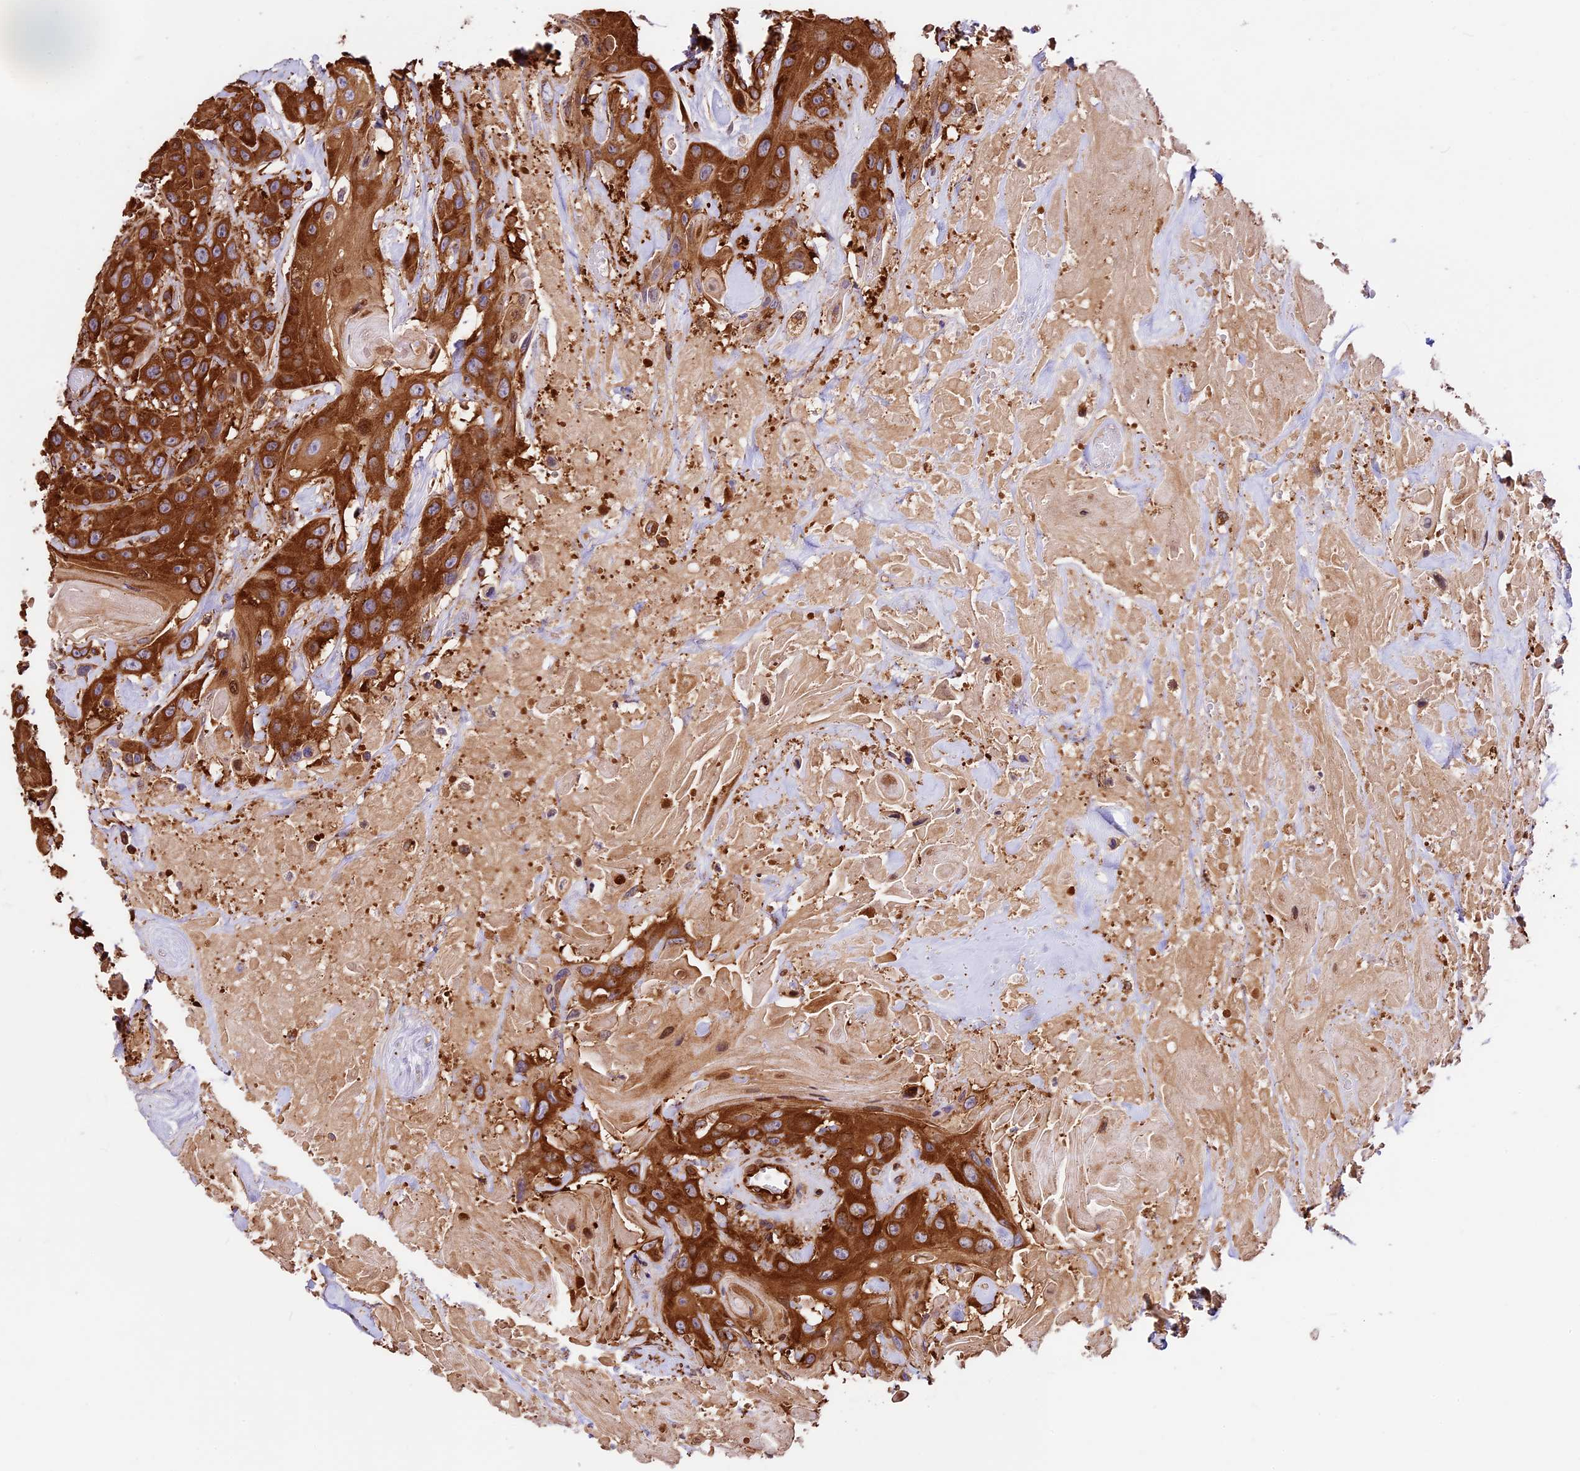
{"staining": {"intensity": "strong", "quantity": ">75%", "location": "cytoplasmic/membranous"}, "tissue": "head and neck cancer", "cell_type": "Tumor cells", "image_type": "cancer", "snomed": [{"axis": "morphology", "description": "Squamous cell carcinoma, NOS"}, {"axis": "topography", "description": "Head-Neck"}], "caption": "Immunohistochemistry (IHC) (DAB (3,3'-diaminobenzidine)) staining of head and neck cancer (squamous cell carcinoma) demonstrates strong cytoplasmic/membranous protein expression in approximately >75% of tumor cells.", "gene": "KARS1", "patient": {"sex": "male", "age": 81}}